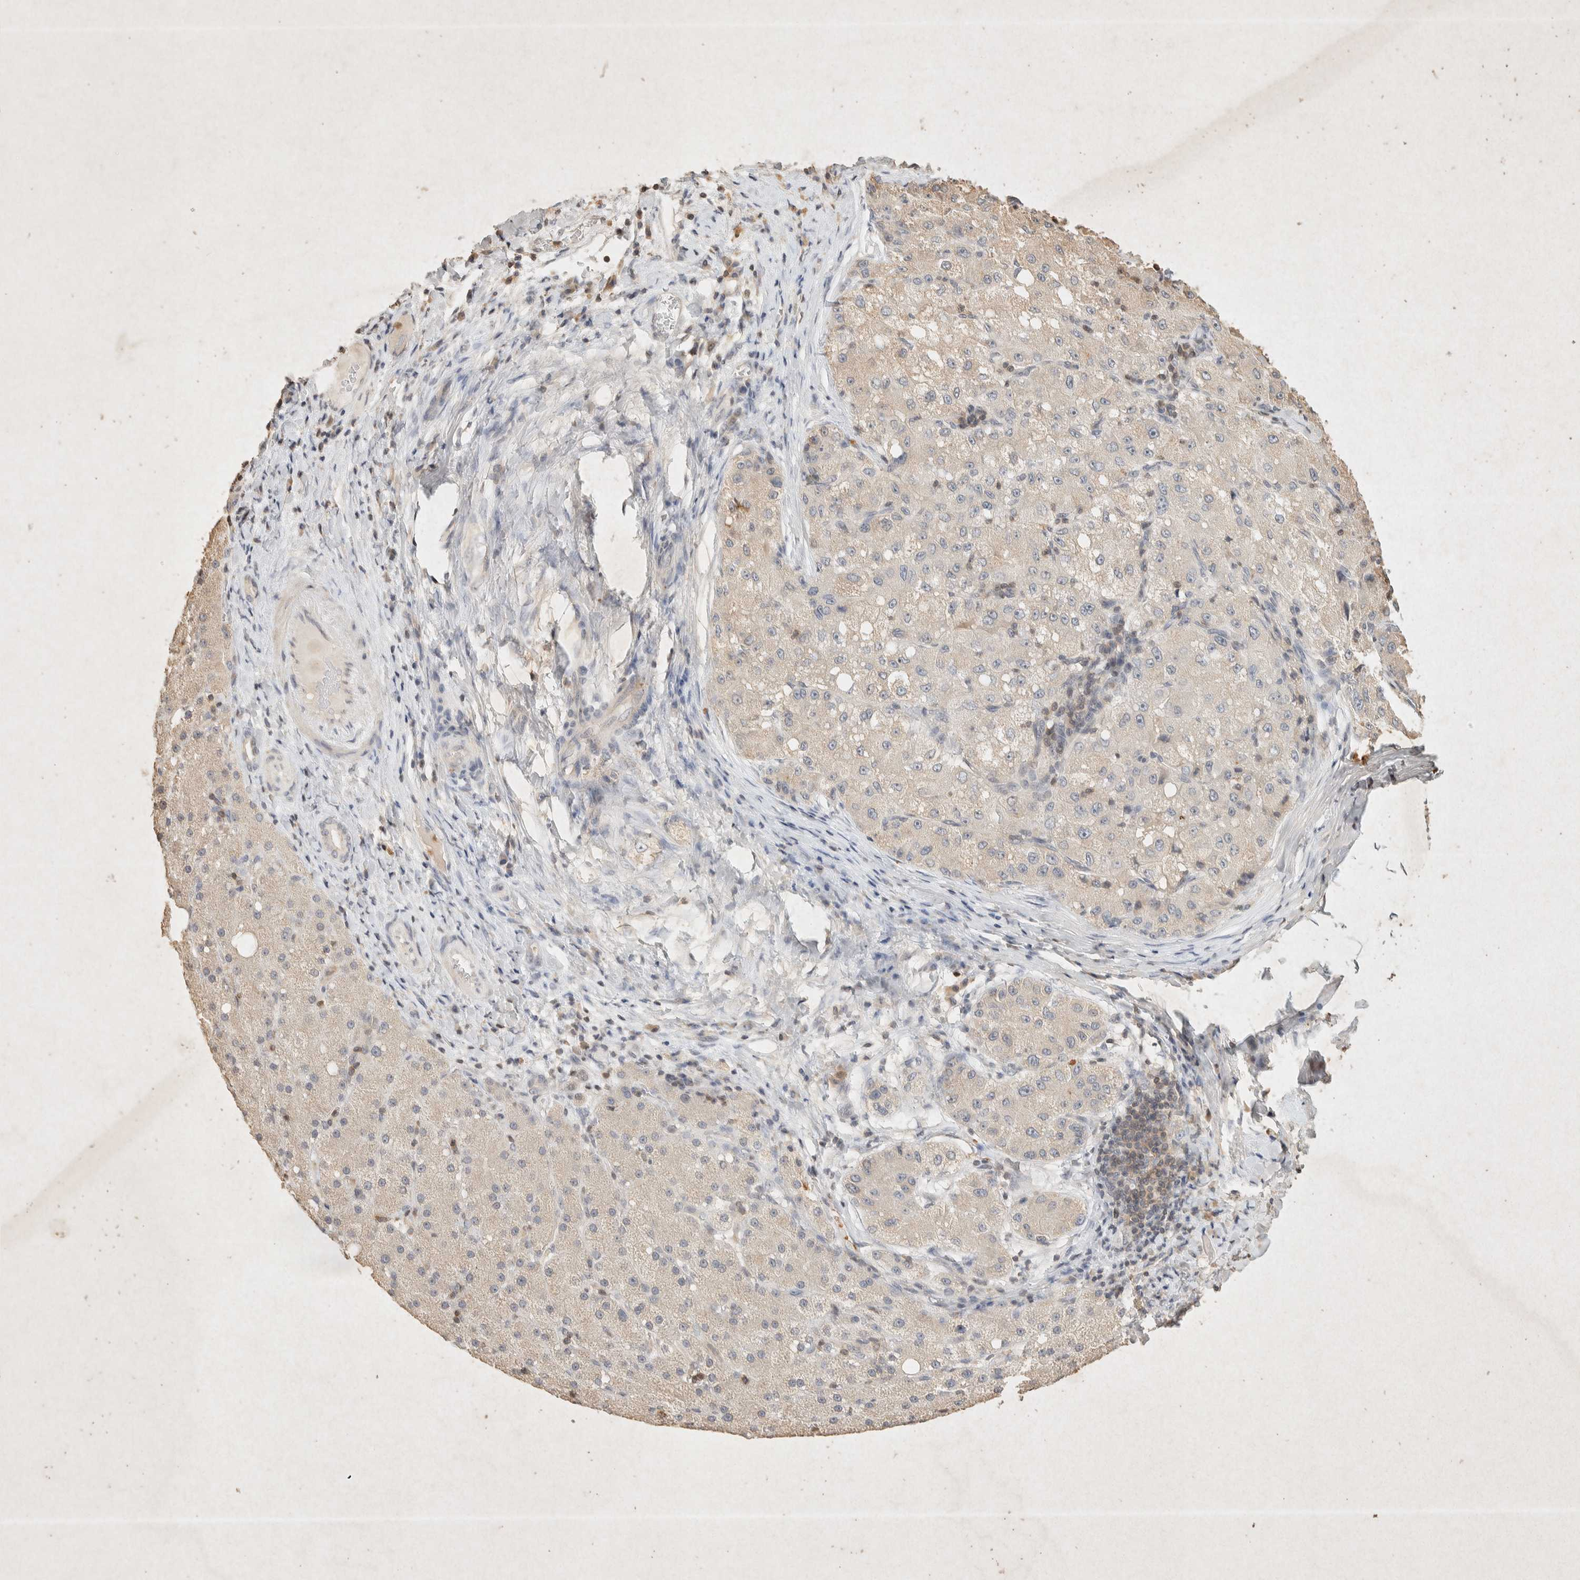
{"staining": {"intensity": "weak", "quantity": "25%-75%", "location": "cytoplasmic/membranous"}, "tissue": "liver cancer", "cell_type": "Tumor cells", "image_type": "cancer", "snomed": [{"axis": "morphology", "description": "Carcinoma, Hepatocellular, NOS"}, {"axis": "topography", "description": "Liver"}], "caption": "This micrograph exhibits immunohistochemistry staining of human hepatocellular carcinoma (liver), with low weak cytoplasmic/membranous expression in about 25%-75% of tumor cells.", "gene": "RAC2", "patient": {"sex": "male", "age": 80}}